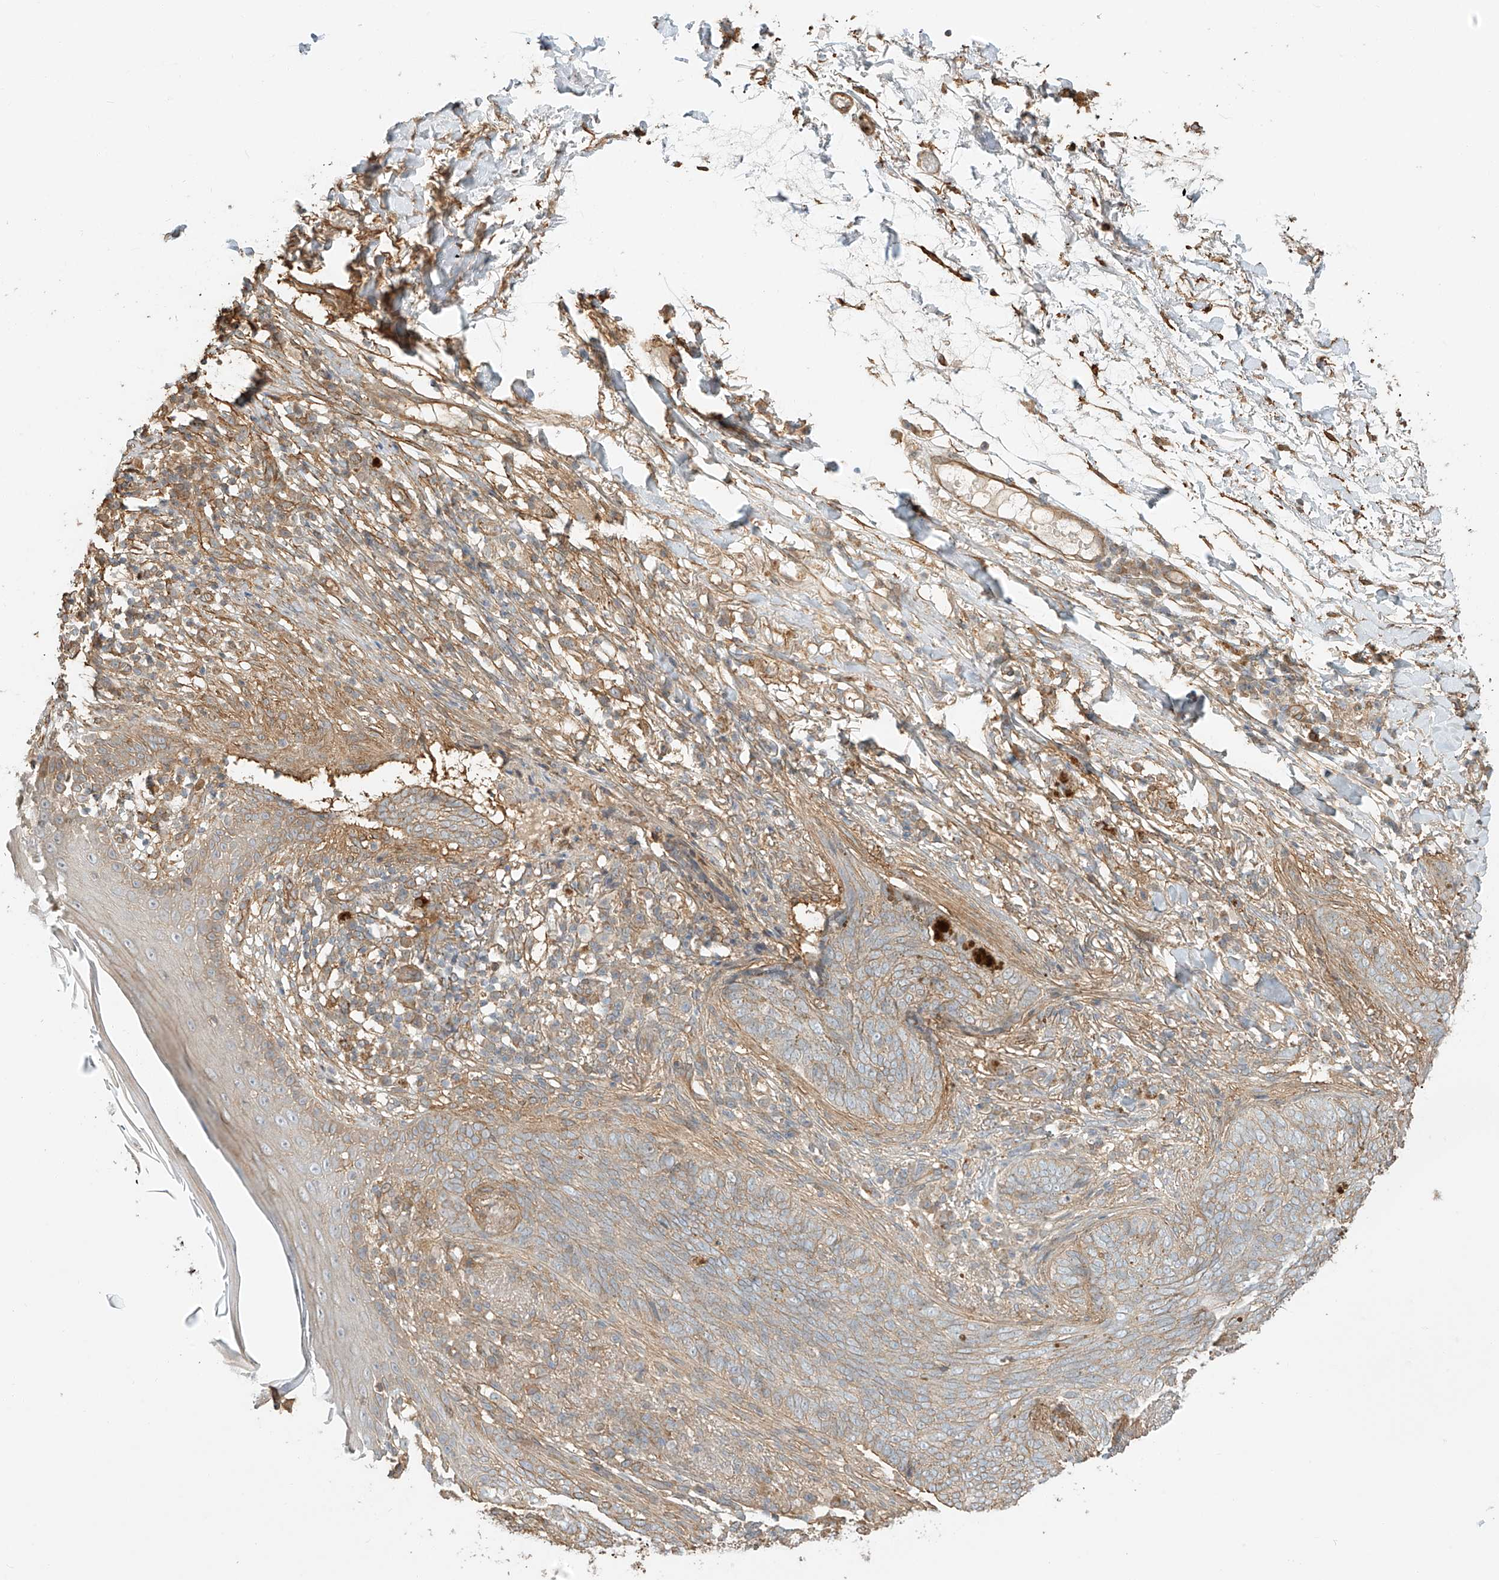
{"staining": {"intensity": "moderate", "quantity": ">75%", "location": "cytoplasmic/membranous"}, "tissue": "skin cancer", "cell_type": "Tumor cells", "image_type": "cancer", "snomed": [{"axis": "morphology", "description": "Basal cell carcinoma"}, {"axis": "topography", "description": "Skin"}], "caption": "Skin cancer stained for a protein (brown) reveals moderate cytoplasmic/membranous positive positivity in approximately >75% of tumor cells.", "gene": "CSMD3", "patient": {"sex": "male", "age": 85}}